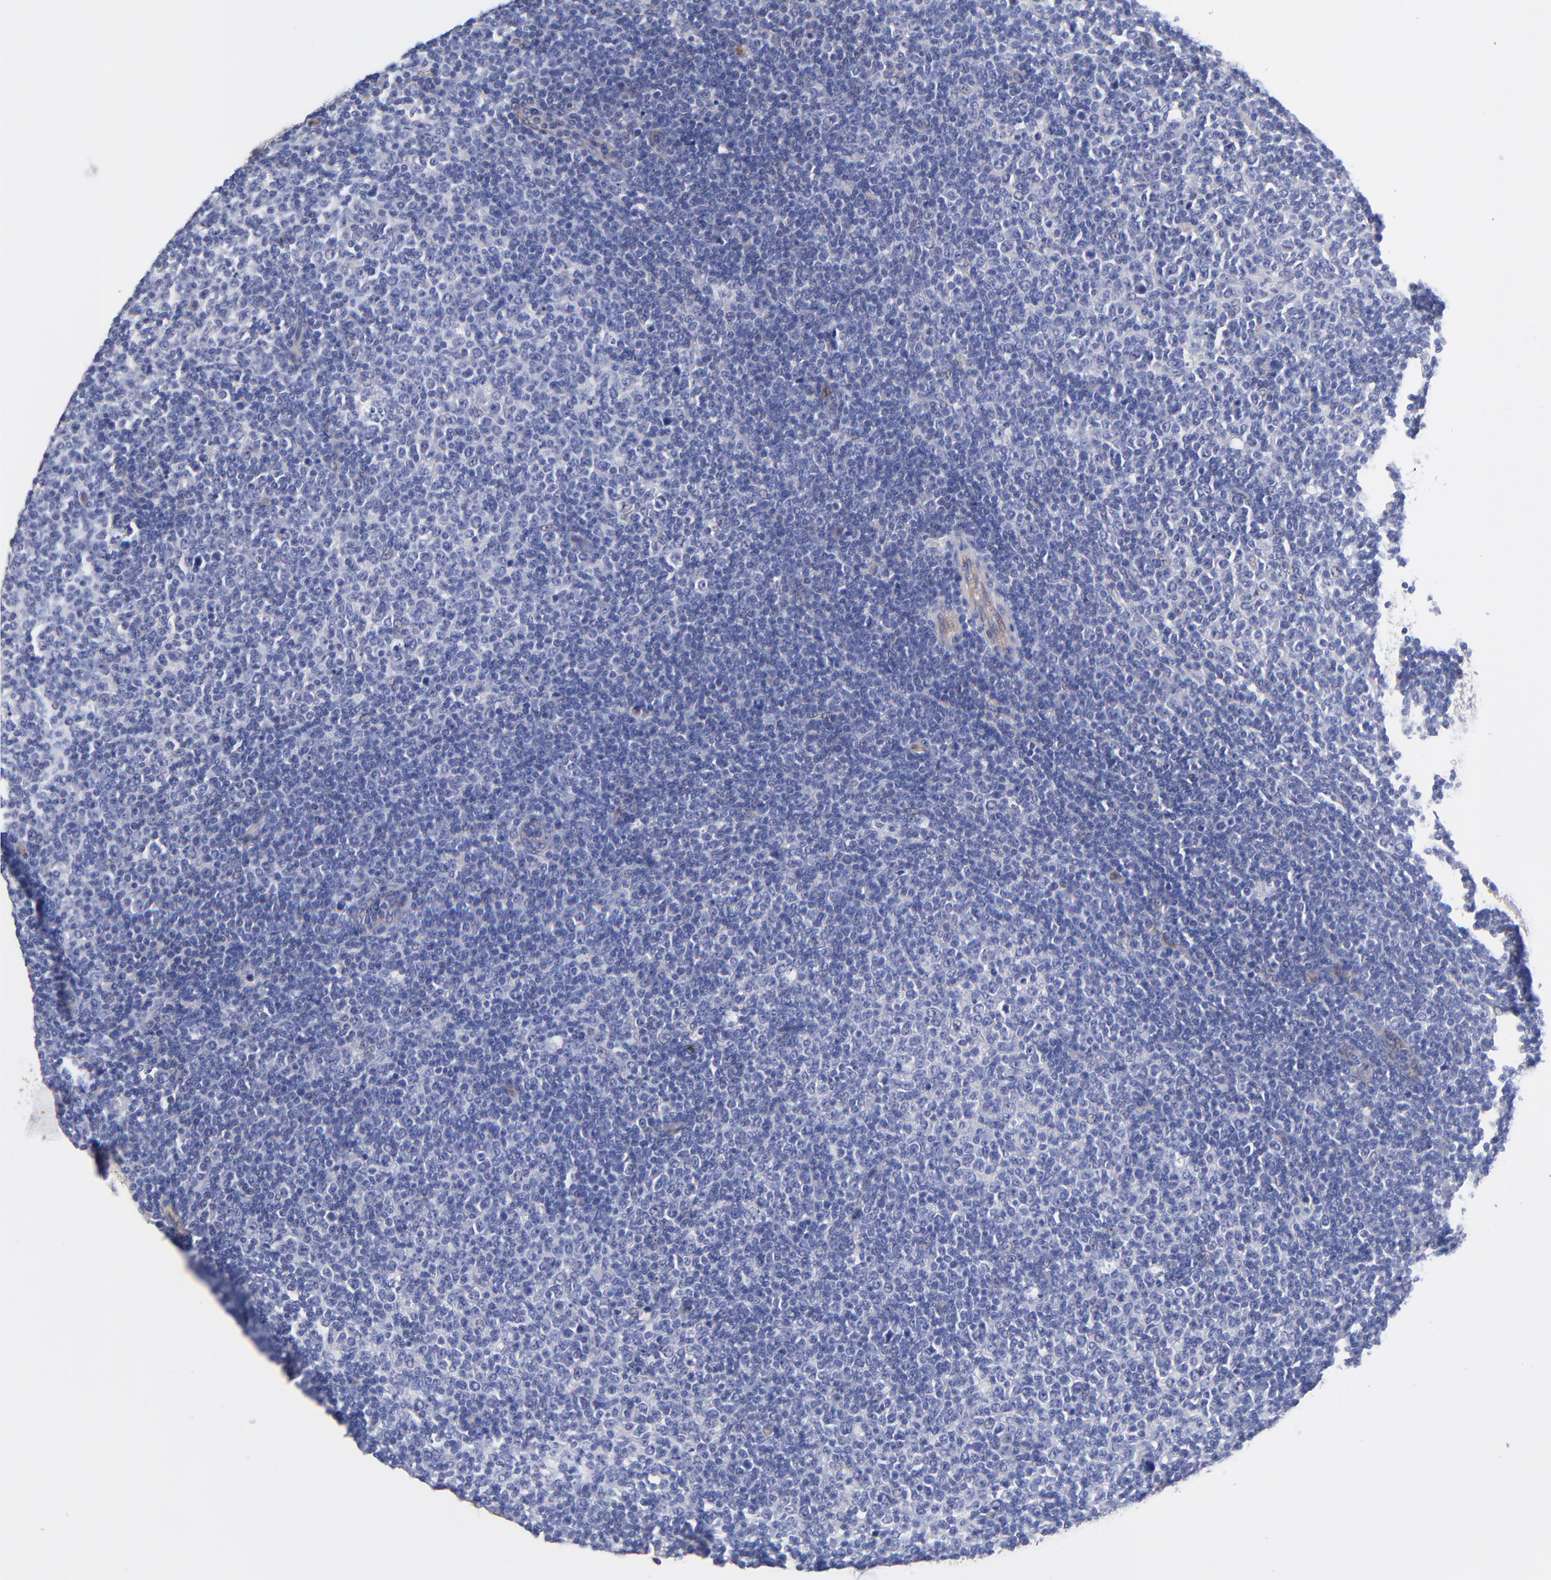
{"staining": {"intensity": "negative", "quantity": "none", "location": "none"}, "tissue": "lymphoma", "cell_type": "Tumor cells", "image_type": "cancer", "snomed": [{"axis": "morphology", "description": "Malignant lymphoma, non-Hodgkin's type, Low grade"}, {"axis": "topography", "description": "Lymph node"}], "caption": "IHC image of malignant lymphoma, non-Hodgkin's type (low-grade) stained for a protein (brown), which demonstrates no expression in tumor cells. (Immunohistochemistry (ihc), brightfield microscopy, high magnification).", "gene": "SLC44A2", "patient": {"sex": "male", "age": 70}}